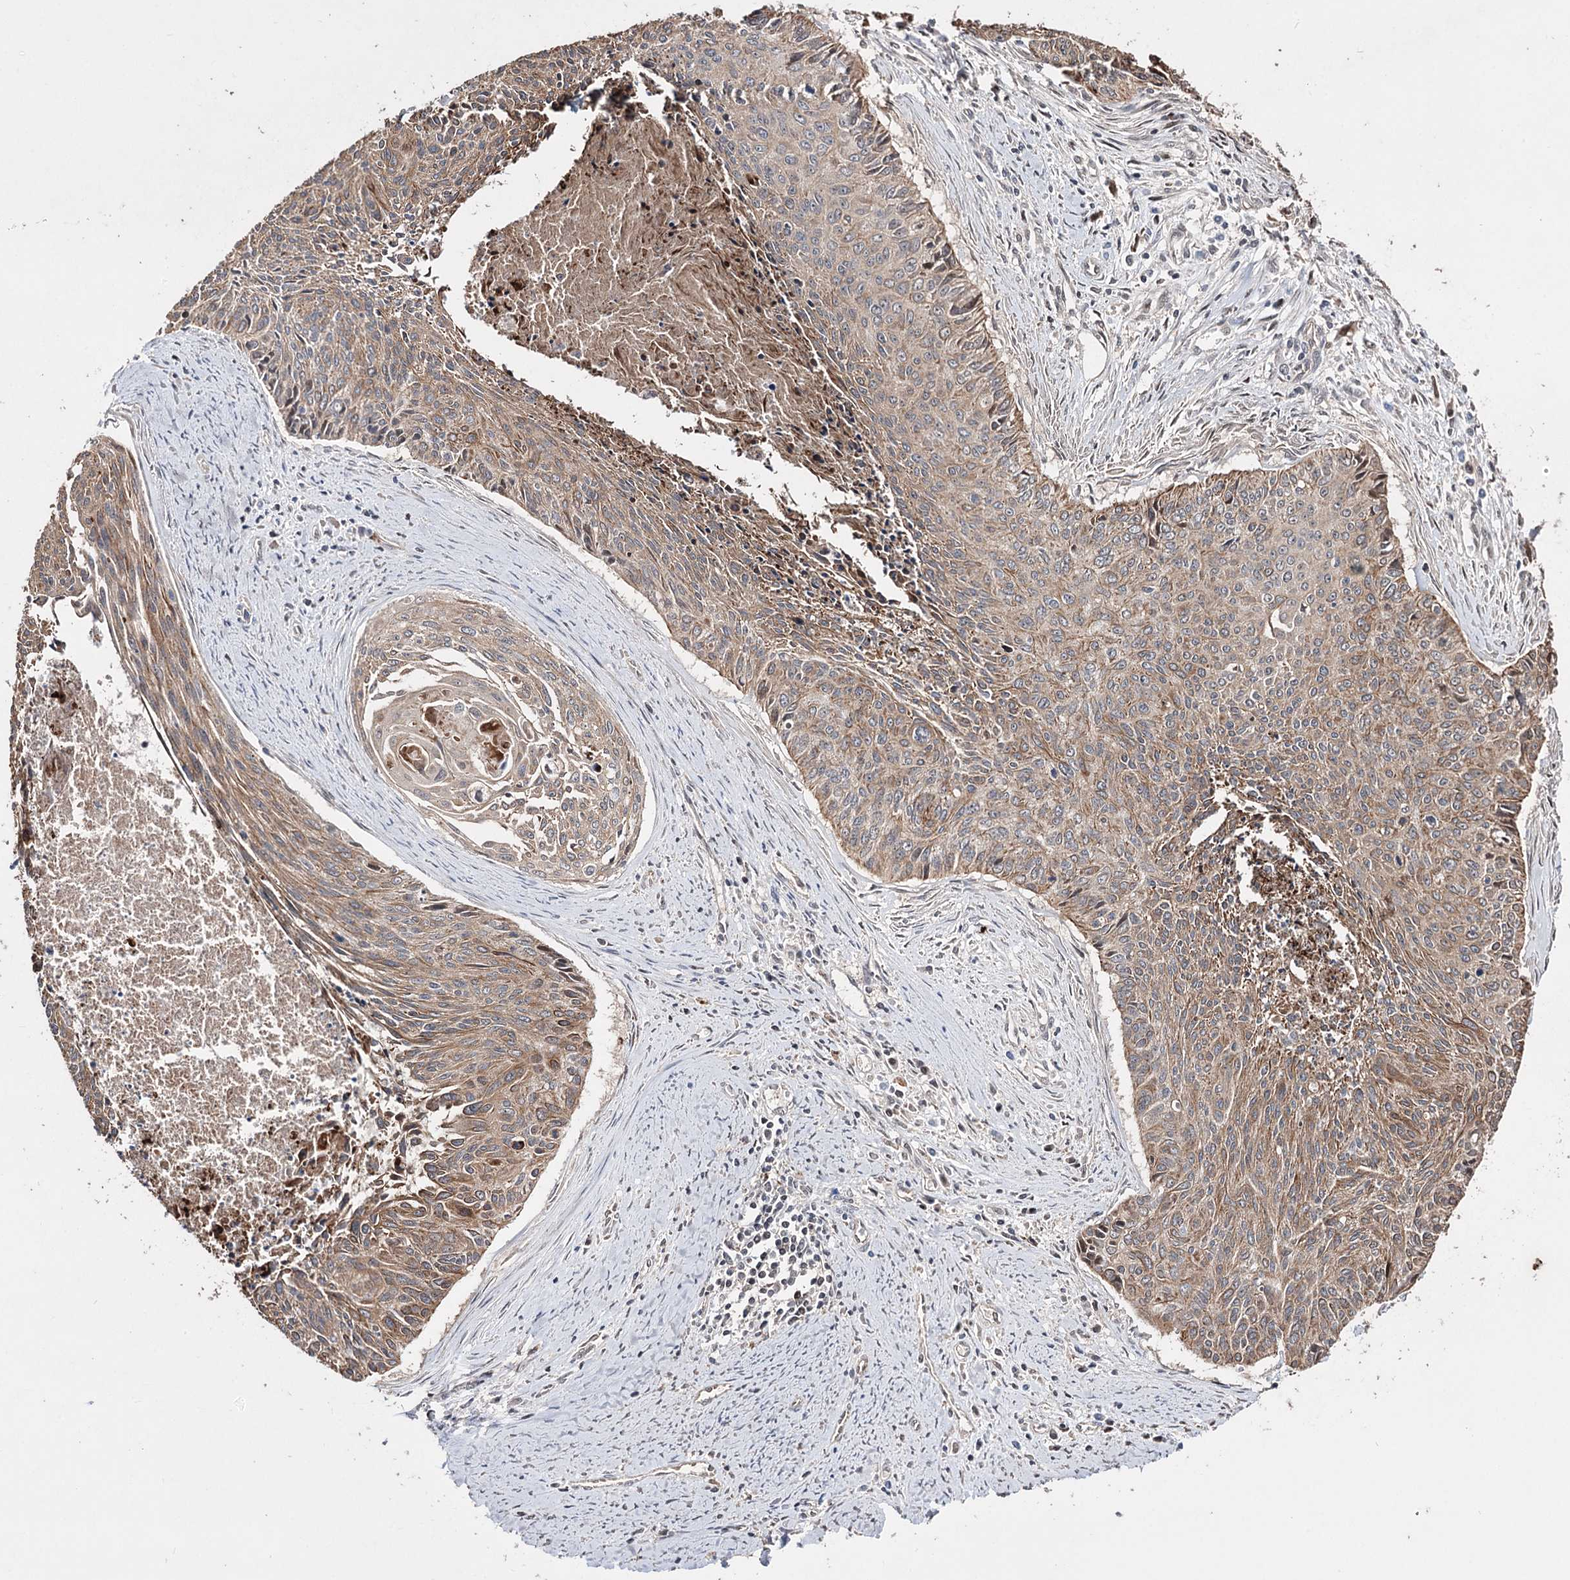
{"staining": {"intensity": "moderate", "quantity": ">75%", "location": "cytoplasmic/membranous"}, "tissue": "cervical cancer", "cell_type": "Tumor cells", "image_type": "cancer", "snomed": [{"axis": "morphology", "description": "Squamous cell carcinoma, NOS"}, {"axis": "topography", "description": "Cervix"}], "caption": "IHC of human cervical cancer (squamous cell carcinoma) shows medium levels of moderate cytoplasmic/membranous expression in approximately >75% of tumor cells.", "gene": "CPNE8", "patient": {"sex": "female", "age": 55}}